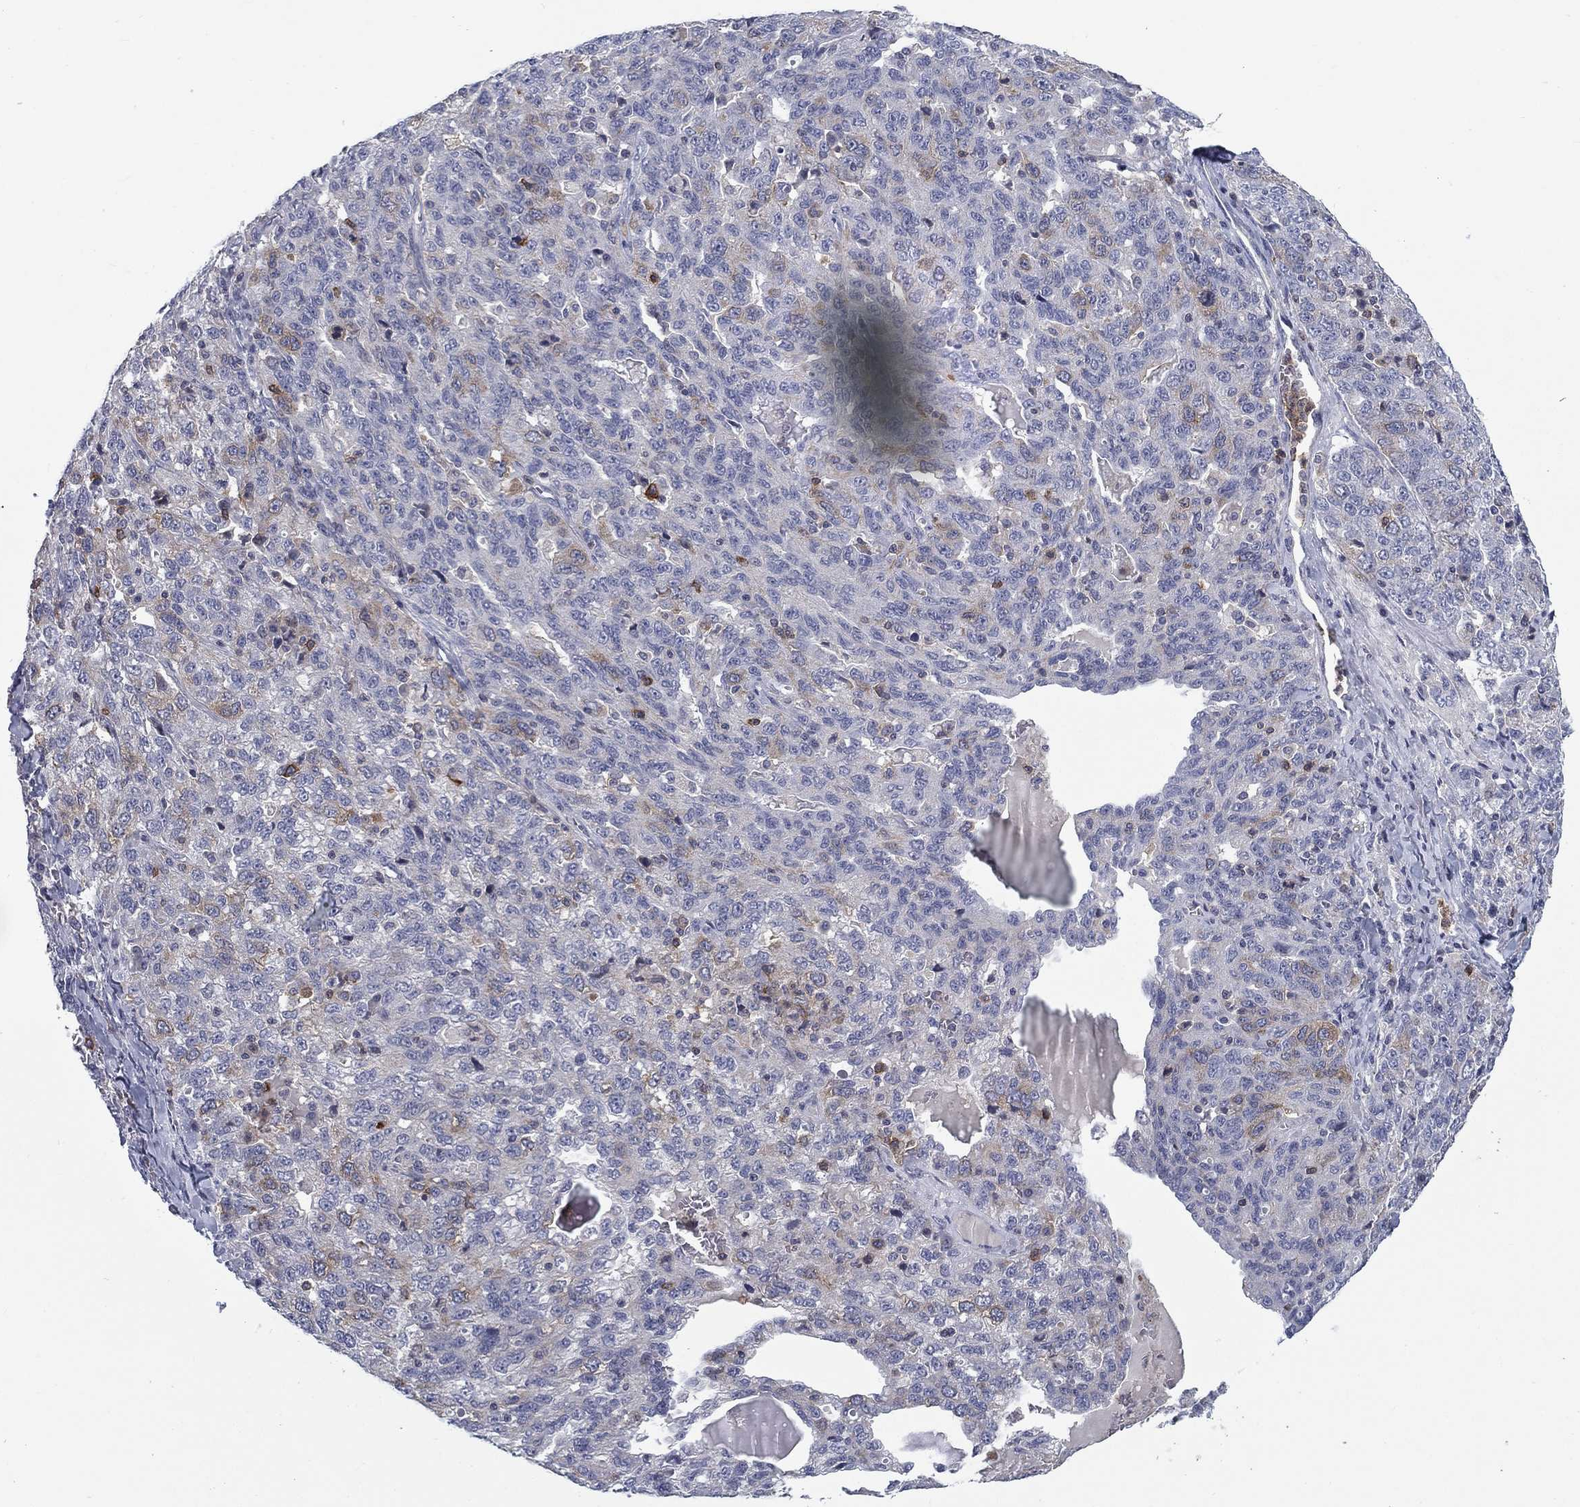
{"staining": {"intensity": "weak", "quantity": "<25%", "location": "cytoplasmic/membranous"}, "tissue": "ovarian cancer", "cell_type": "Tumor cells", "image_type": "cancer", "snomed": [{"axis": "morphology", "description": "Cystadenocarcinoma, serous, NOS"}, {"axis": "topography", "description": "Ovary"}], "caption": "IHC image of neoplastic tissue: ovarian cancer stained with DAB (3,3'-diaminobenzidine) shows no significant protein expression in tumor cells.", "gene": "KIF15", "patient": {"sex": "female", "age": 71}}